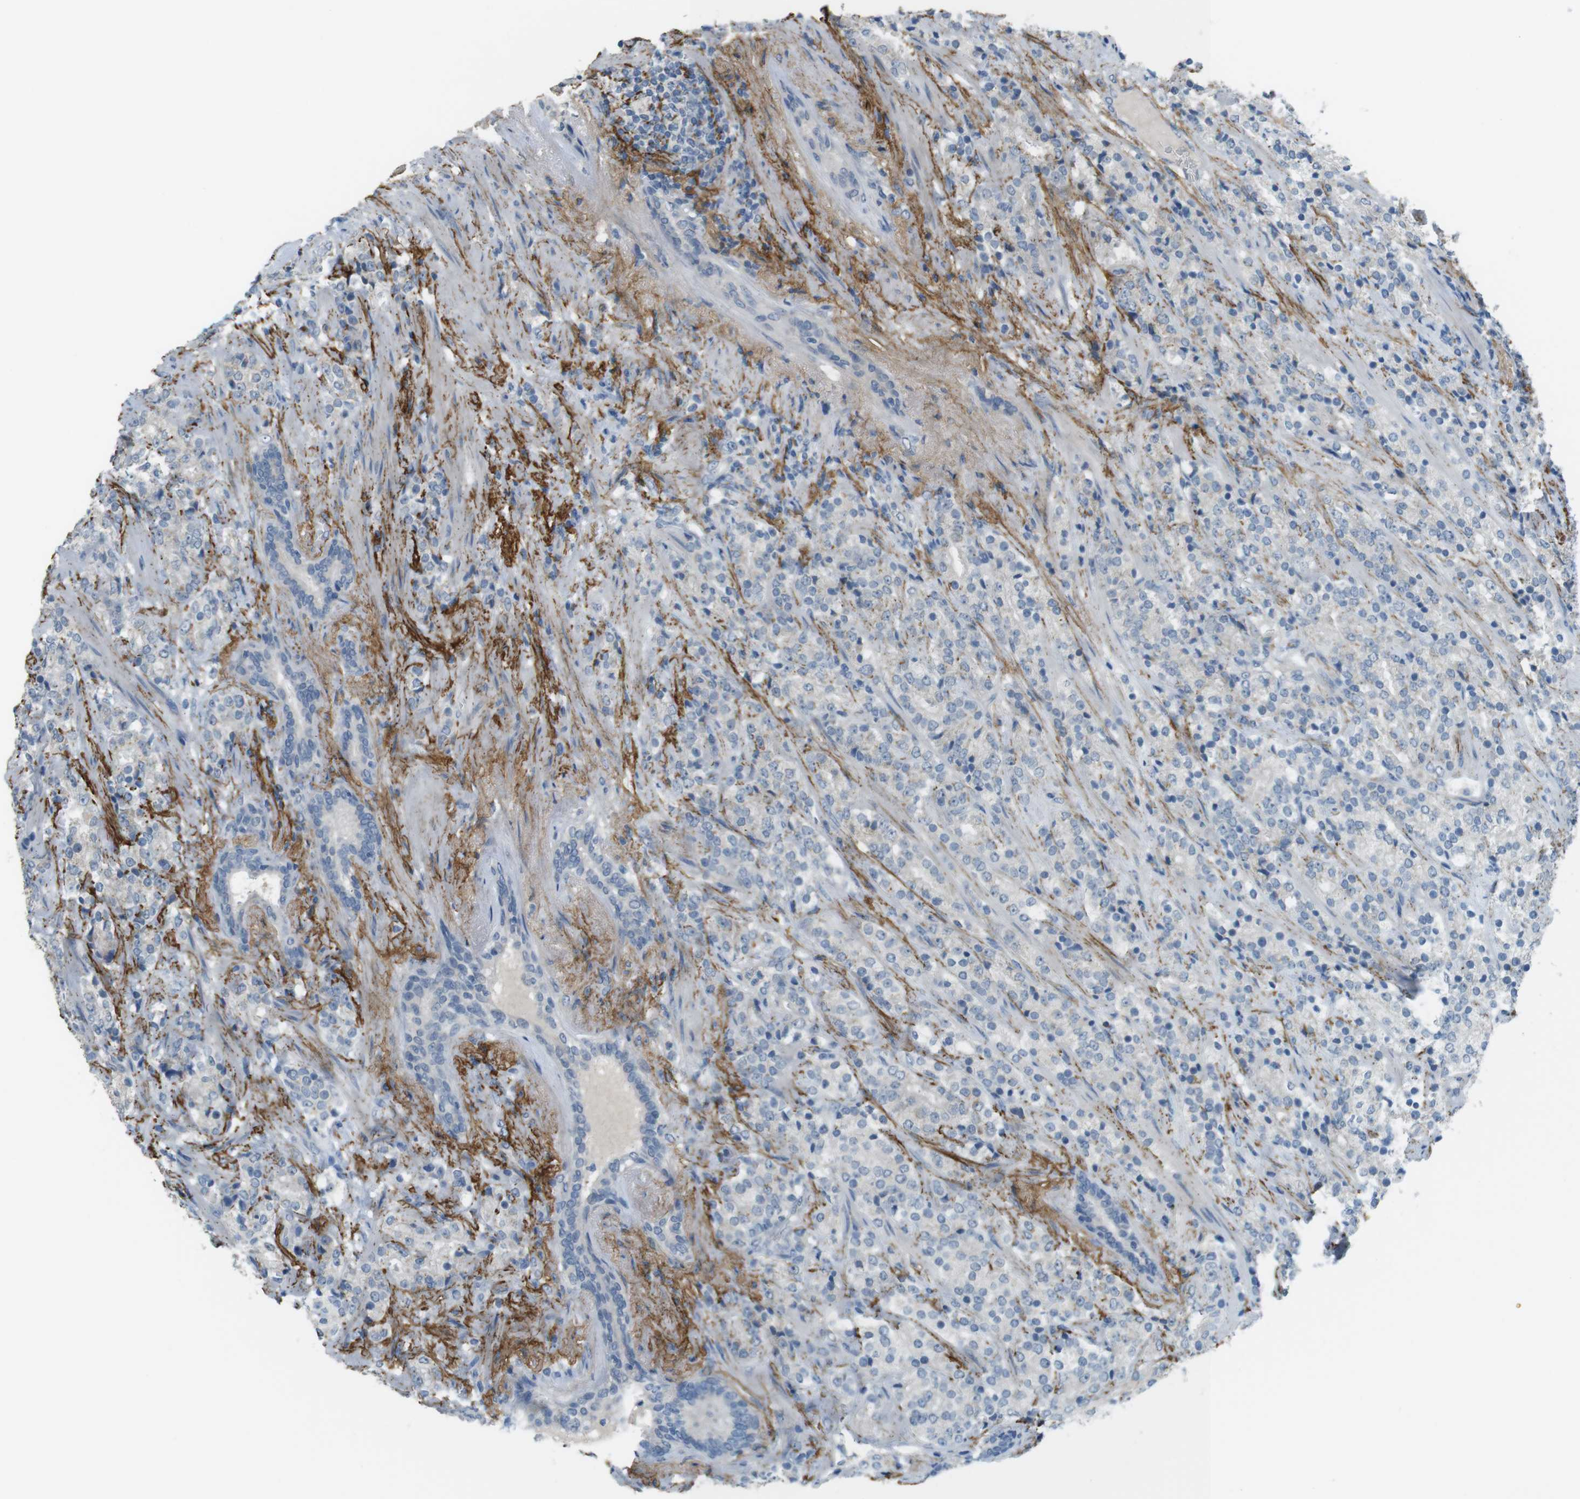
{"staining": {"intensity": "weak", "quantity": "<25%", "location": "cytoplasmic/membranous"}, "tissue": "prostate cancer", "cell_type": "Tumor cells", "image_type": "cancer", "snomed": [{"axis": "morphology", "description": "Adenocarcinoma, High grade"}, {"axis": "topography", "description": "Prostate"}], "caption": "The micrograph demonstrates no staining of tumor cells in prostate high-grade adenocarcinoma.", "gene": "UGT8", "patient": {"sex": "male", "age": 71}}